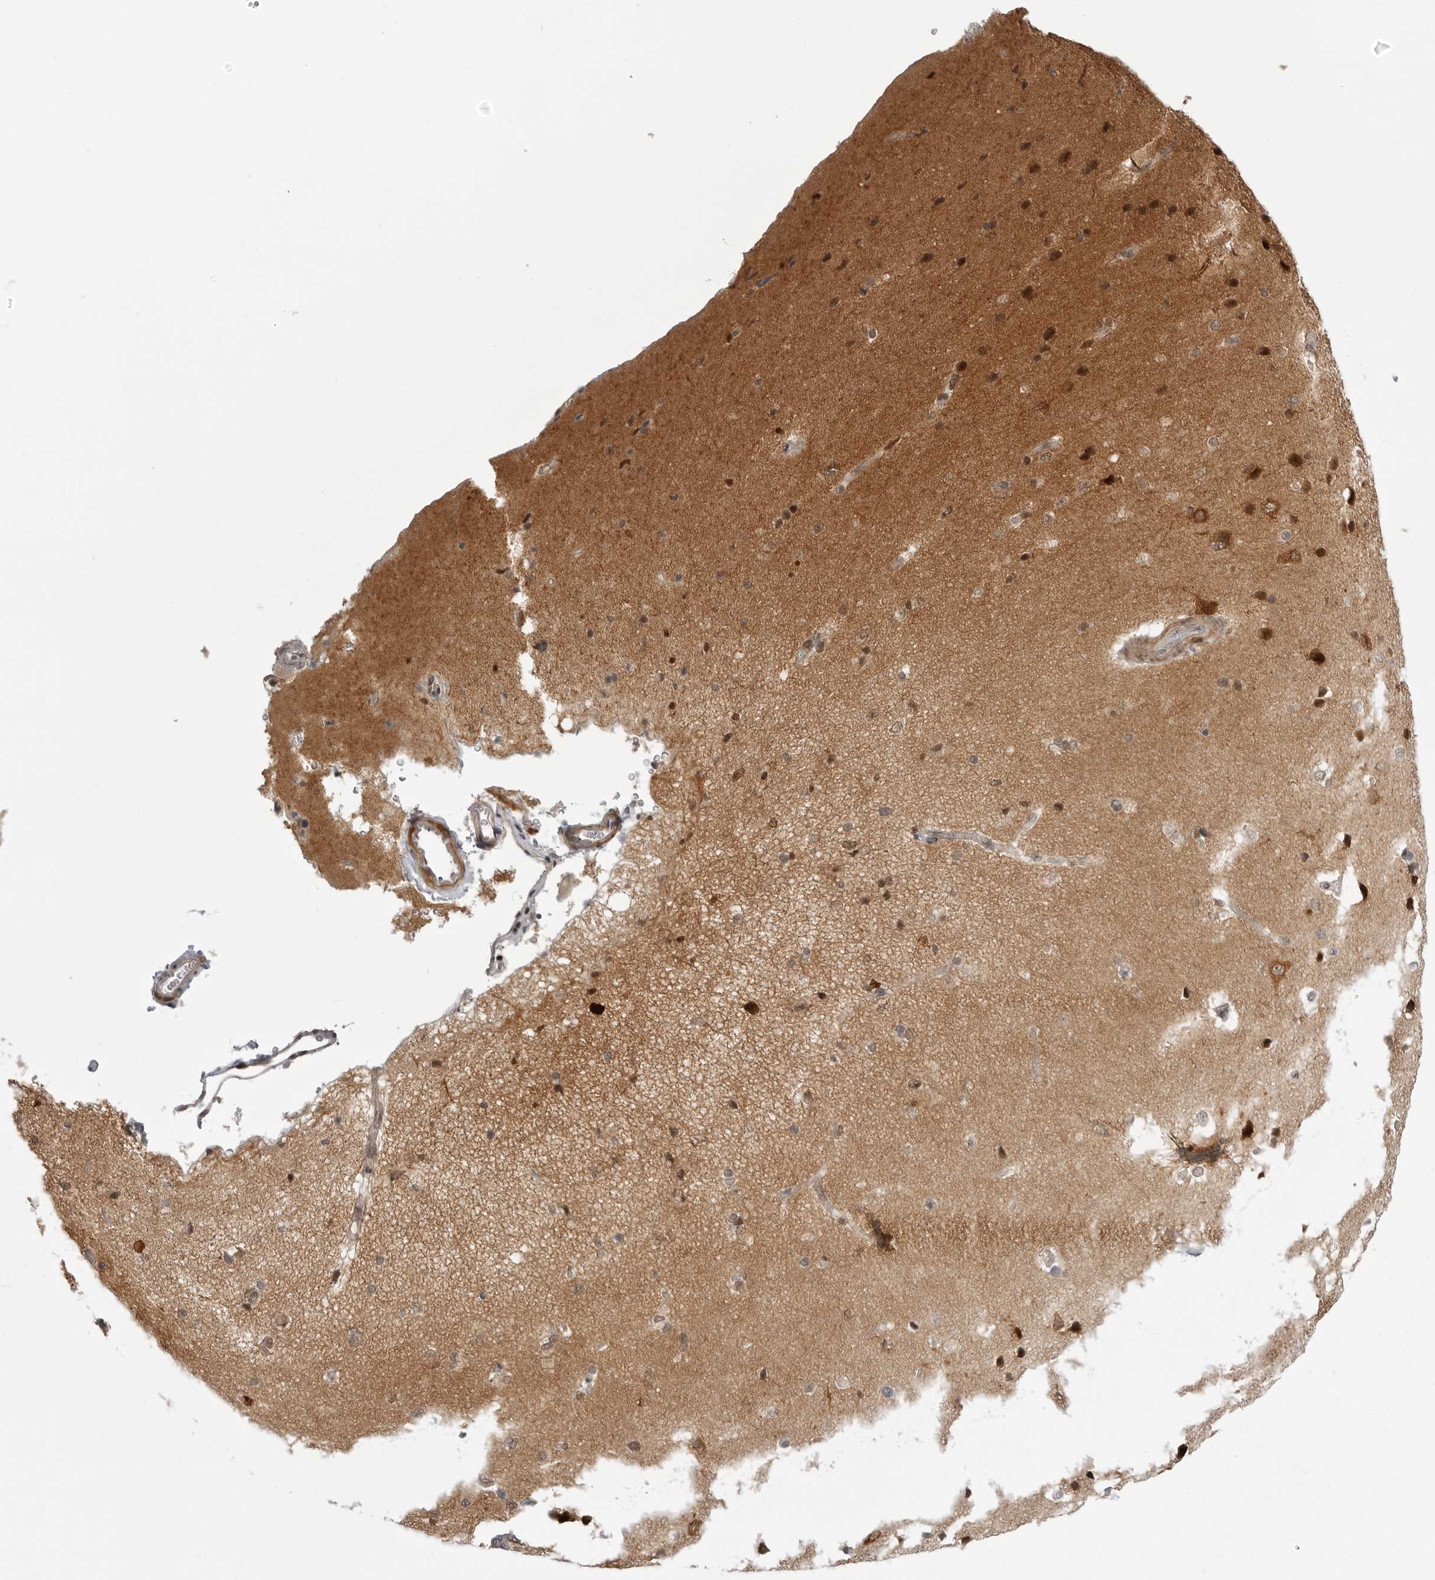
{"staining": {"intensity": "negative", "quantity": "none", "location": "none"}, "tissue": "cerebral cortex", "cell_type": "Endothelial cells", "image_type": "normal", "snomed": [{"axis": "morphology", "description": "Normal tissue, NOS"}, {"axis": "topography", "description": "Cerebral cortex"}], "caption": "Protein analysis of benign cerebral cortex demonstrates no significant positivity in endothelial cells.", "gene": "PTK2B", "patient": {"sex": "male", "age": 62}}